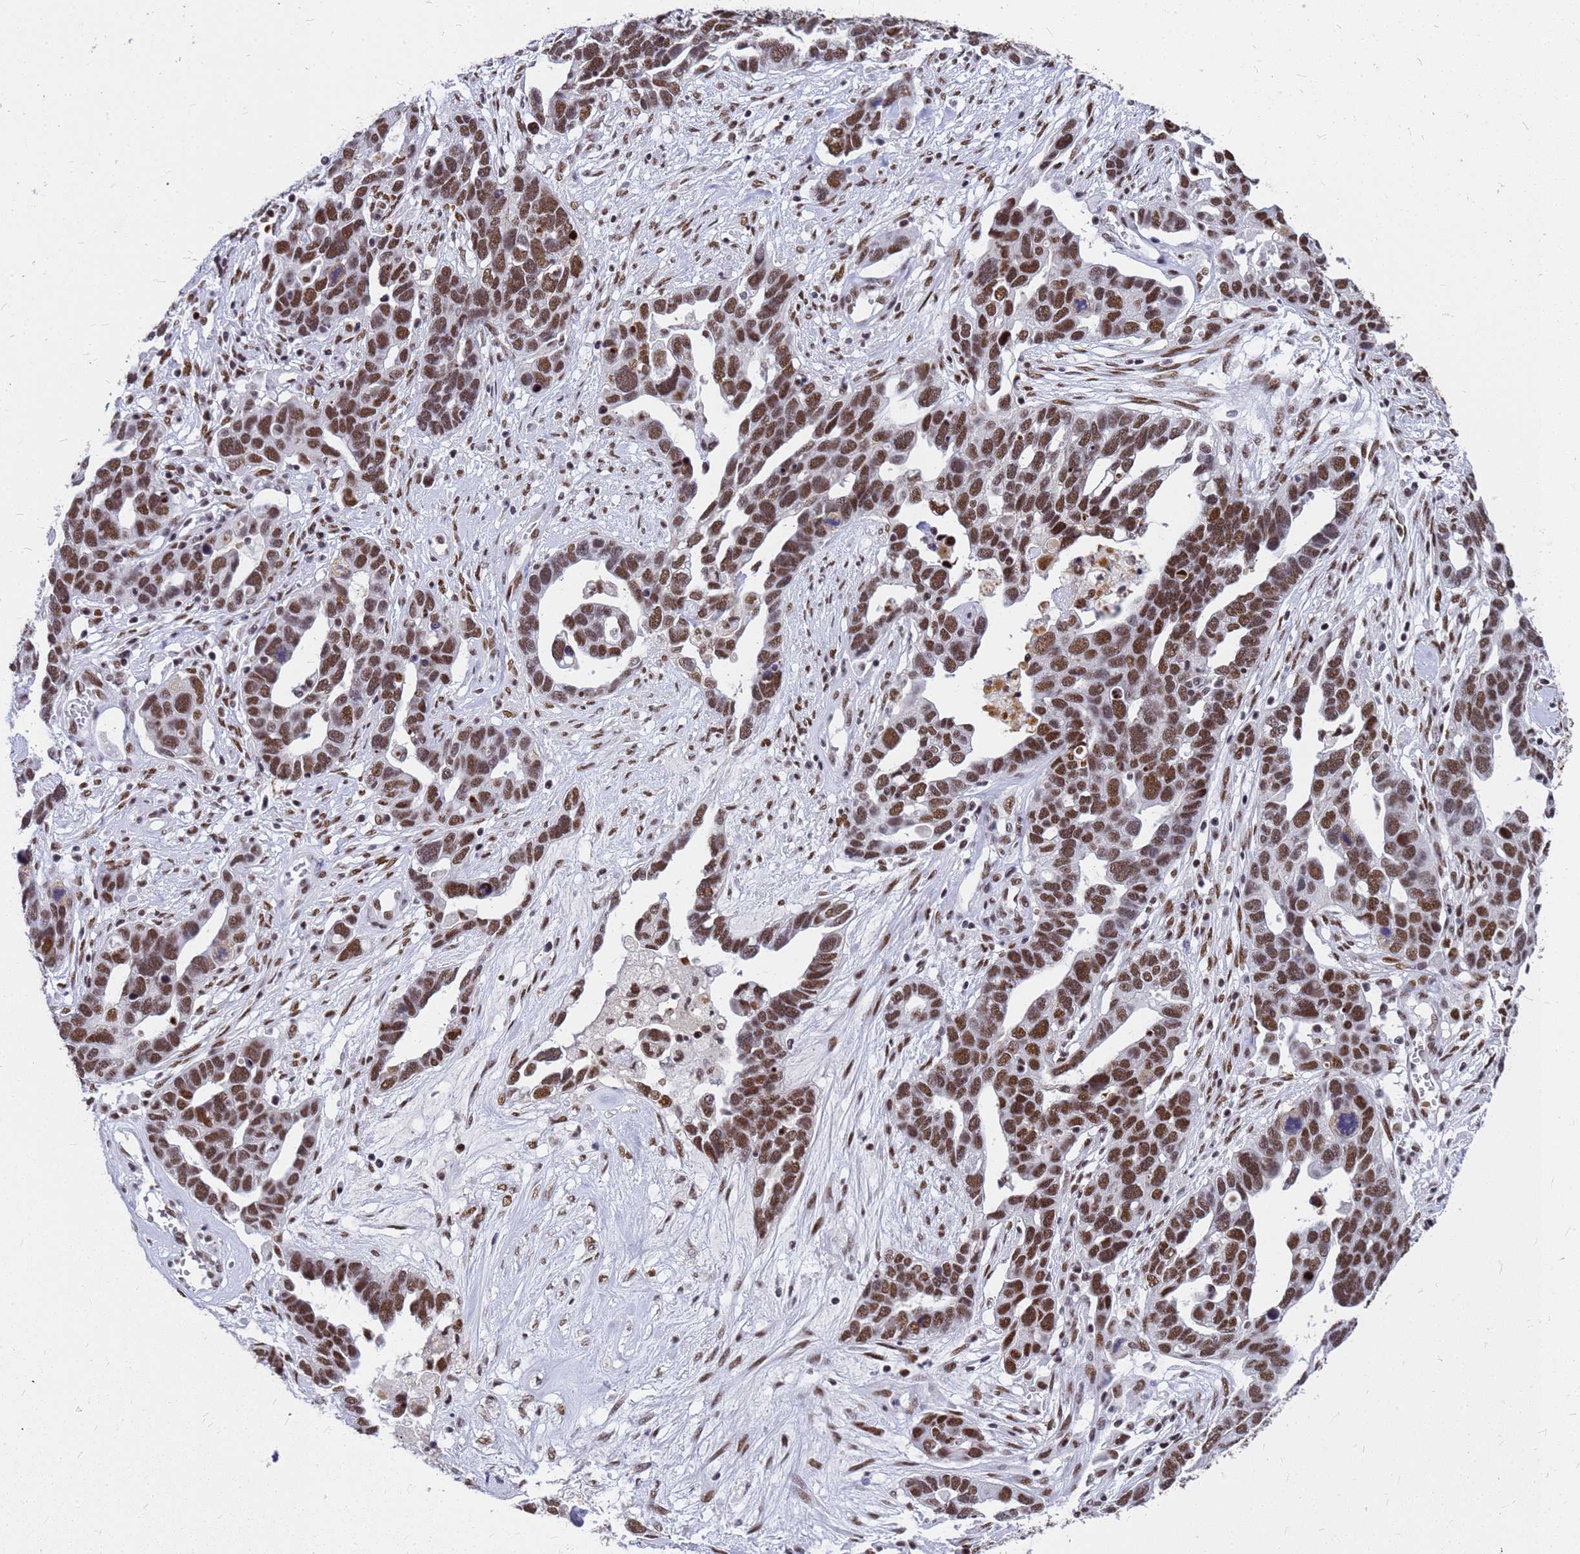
{"staining": {"intensity": "moderate", "quantity": ">75%", "location": "nuclear"}, "tissue": "ovarian cancer", "cell_type": "Tumor cells", "image_type": "cancer", "snomed": [{"axis": "morphology", "description": "Cystadenocarcinoma, serous, NOS"}, {"axis": "topography", "description": "Ovary"}], "caption": "IHC staining of ovarian cancer, which reveals medium levels of moderate nuclear positivity in about >75% of tumor cells indicating moderate nuclear protein expression. The staining was performed using DAB (brown) for protein detection and nuclei were counterstained in hematoxylin (blue).", "gene": "SART3", "patient": {"sex": "female", "age": 54}}